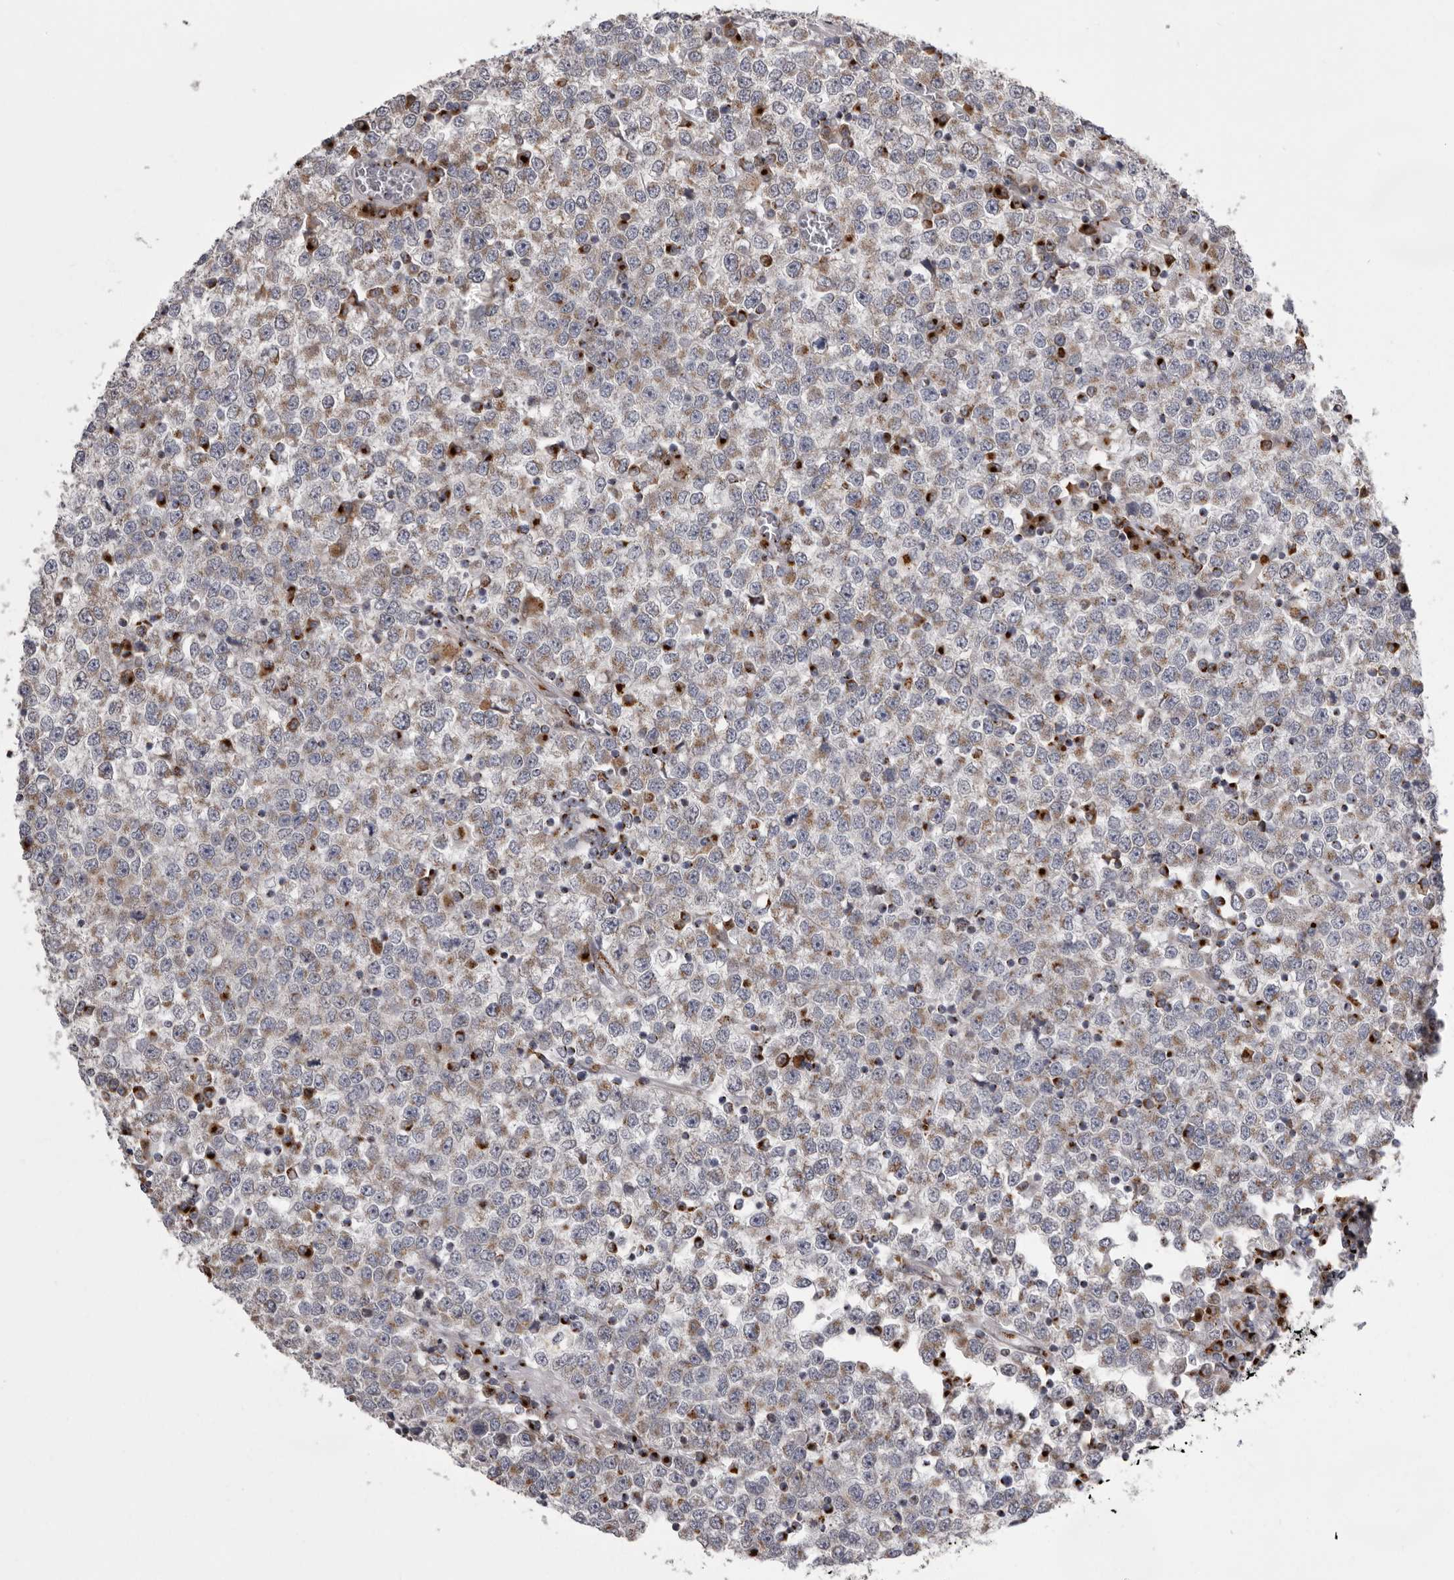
{"staining": {"intensity": "weak", "quantity": ">75%", "location": "cytoplasmic/membranous"}, "tissue": "testis cancer", "cell_type": "Tumor cells", "image_type": "cancer", "snomed": [{"axis": "morphology", "description": "Seminoma, NOS"}, {"axis": "topography", "description": "Testis"}], "caption": "This photomicrograph reveals immunohistochemistry (IHC) staining of human testis cancer, with low weak cytoplasmic/membranous positivity in about >75% of tumor cells.", "gene": "WDR47", "patient": {"sex": "male", "age": 65}}